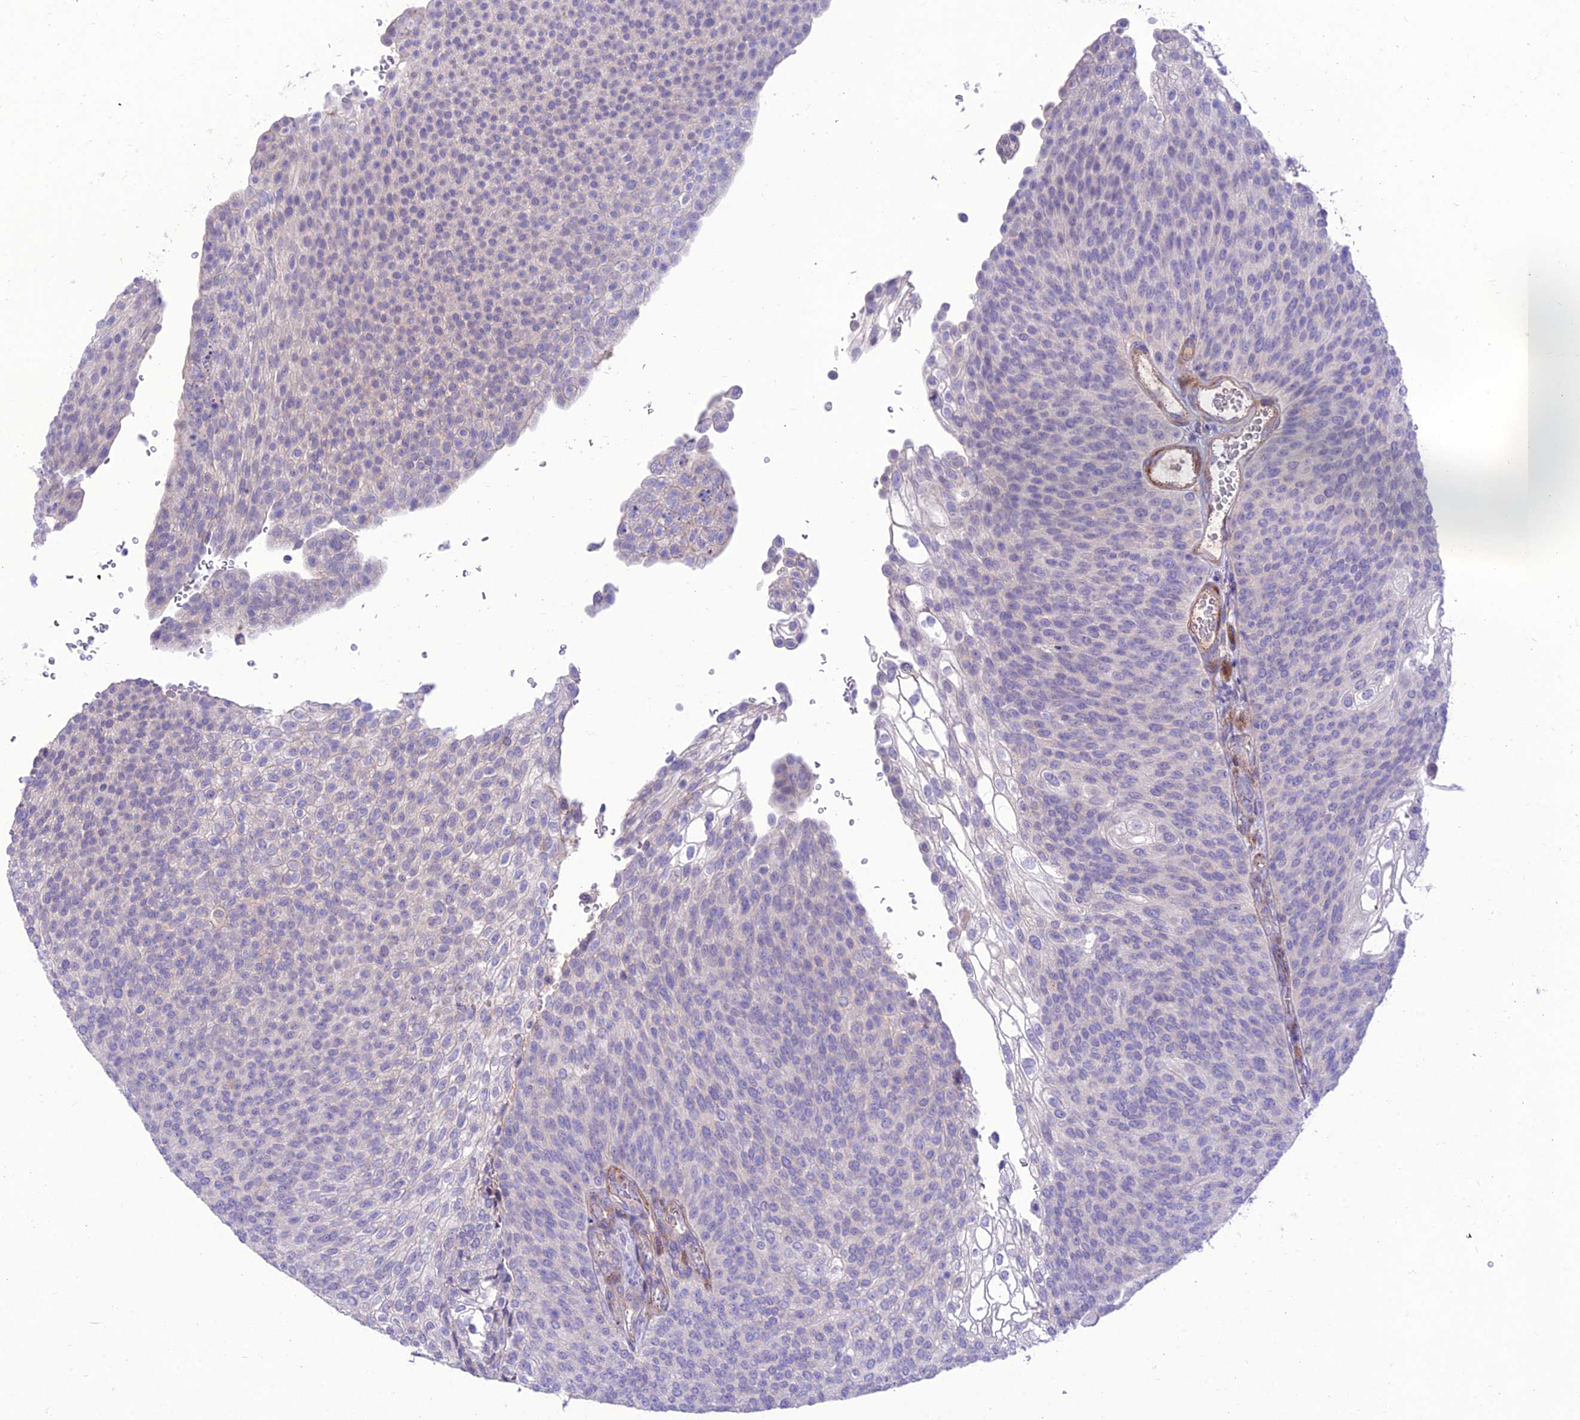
{"staining": {"intensity": "negative", "quantity": "none", "location": "none"}, "tissue": "urothelial cancer", "cell_type": "Tumor cells", "image_type": "cancer", "snomed": [{"axis": "morphology", "description": "Urothelial carcinoma, High grade"}, {"axis": "topography", "description": "Urinary bladder"}], "caption": "A histopathology image of urothelial carcinoma (high-grade) stained for a protein exhibits no brown staining in tumor cells.", "gene": "TEKT3", "patient": {"sex": "female", "age": 79}}